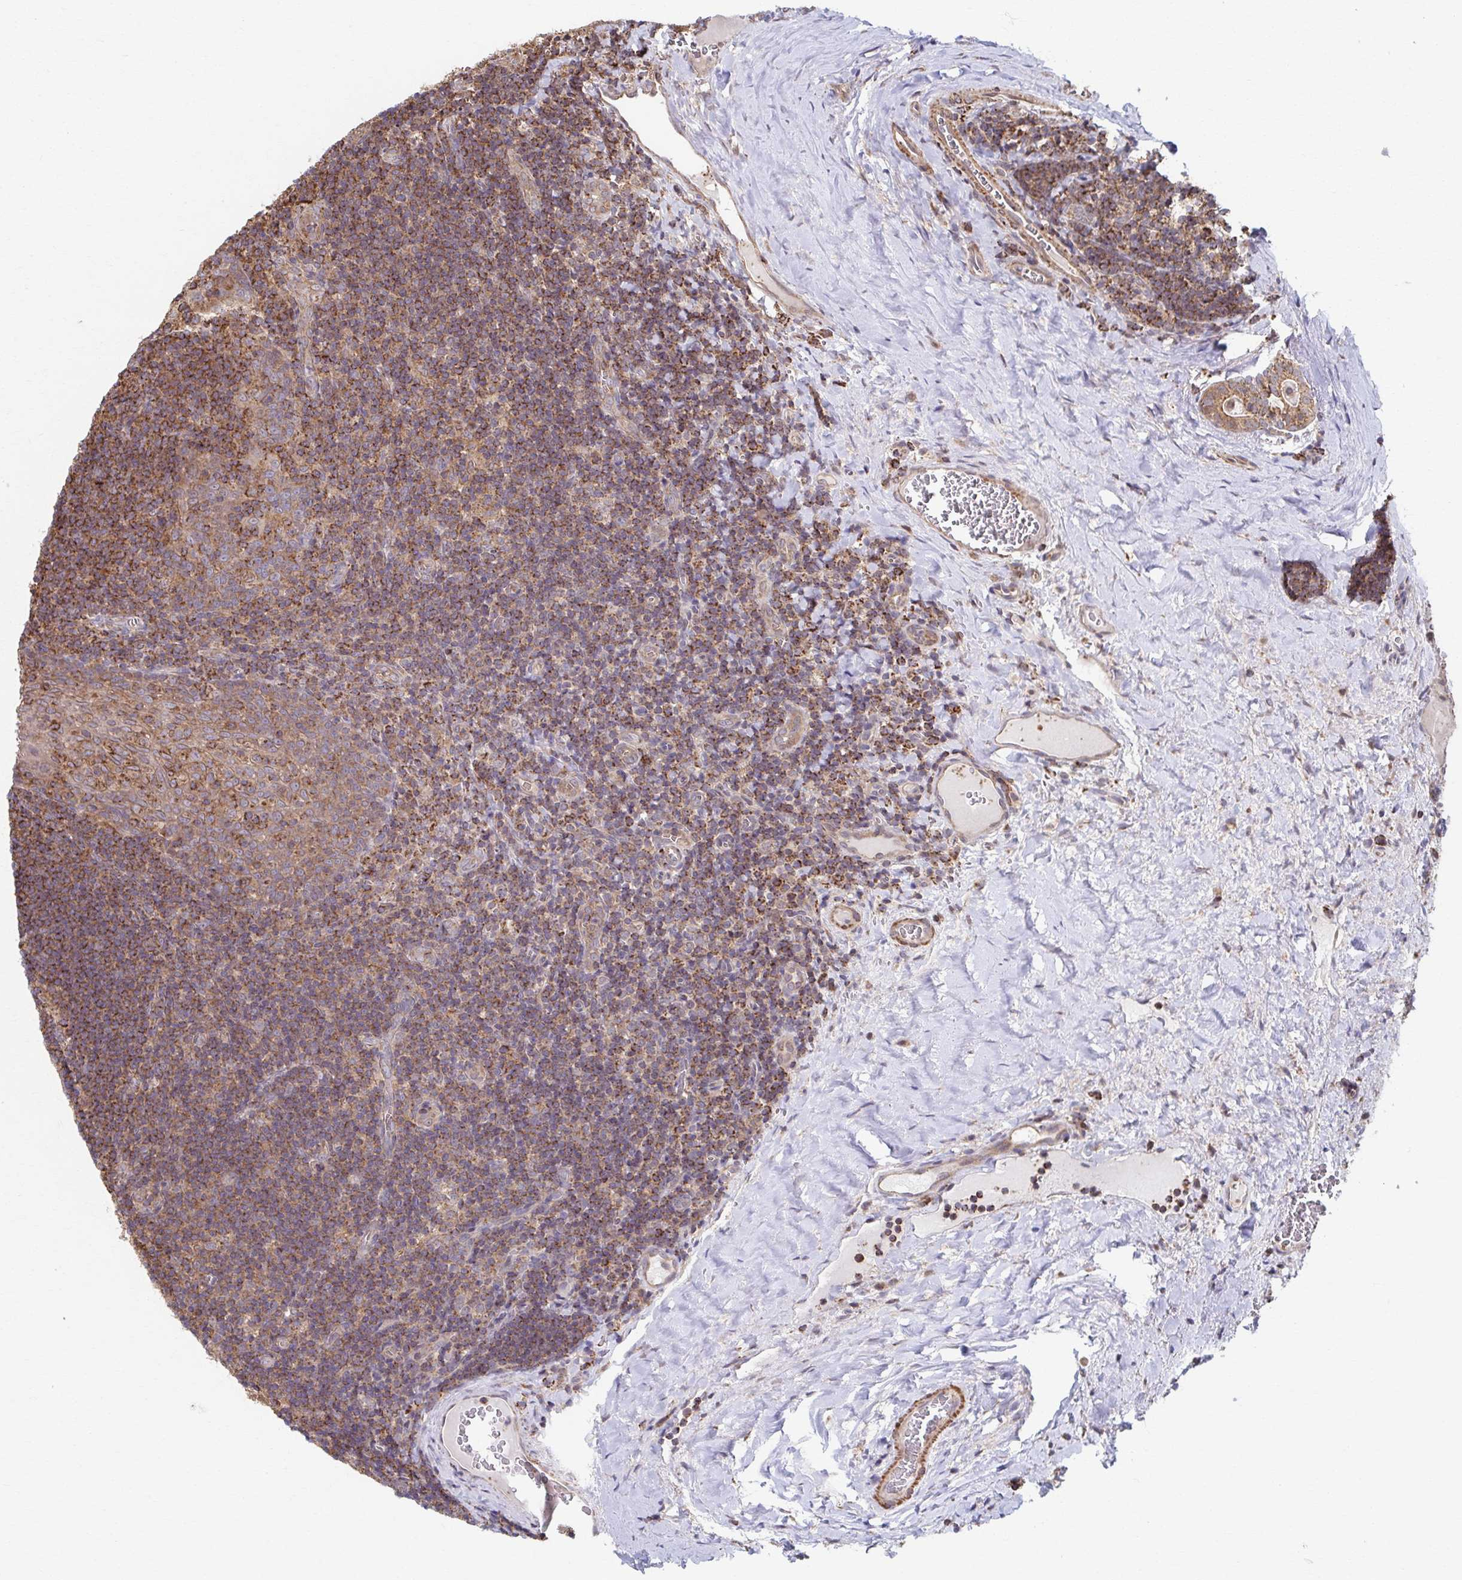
{"staining": {"intensity": "moderate", "quantity": "25%-75%", "location": "cytoplasmic/membranous"}, "tissue": "tonsil", "cell_type": "Germinal center cells", "image_type": "normal", "snomed": [{"axis": "morphology", "description": "Normal tissue, NOS"}, {"axis": "morphology", "description": "Inflammation, NOS"}, {"axis": "topography", "description": "Tonsil"}], "caption": "A medium amount of moderate cytoplasmic/membranous expression is identified in approximately 25%-75% of germinal center cells in unremarkable tonsil. (IHC, brightfield microscopy, high magnification).", "gene": "KLHL34", "patient": {"sex": "female", "age": 31}}